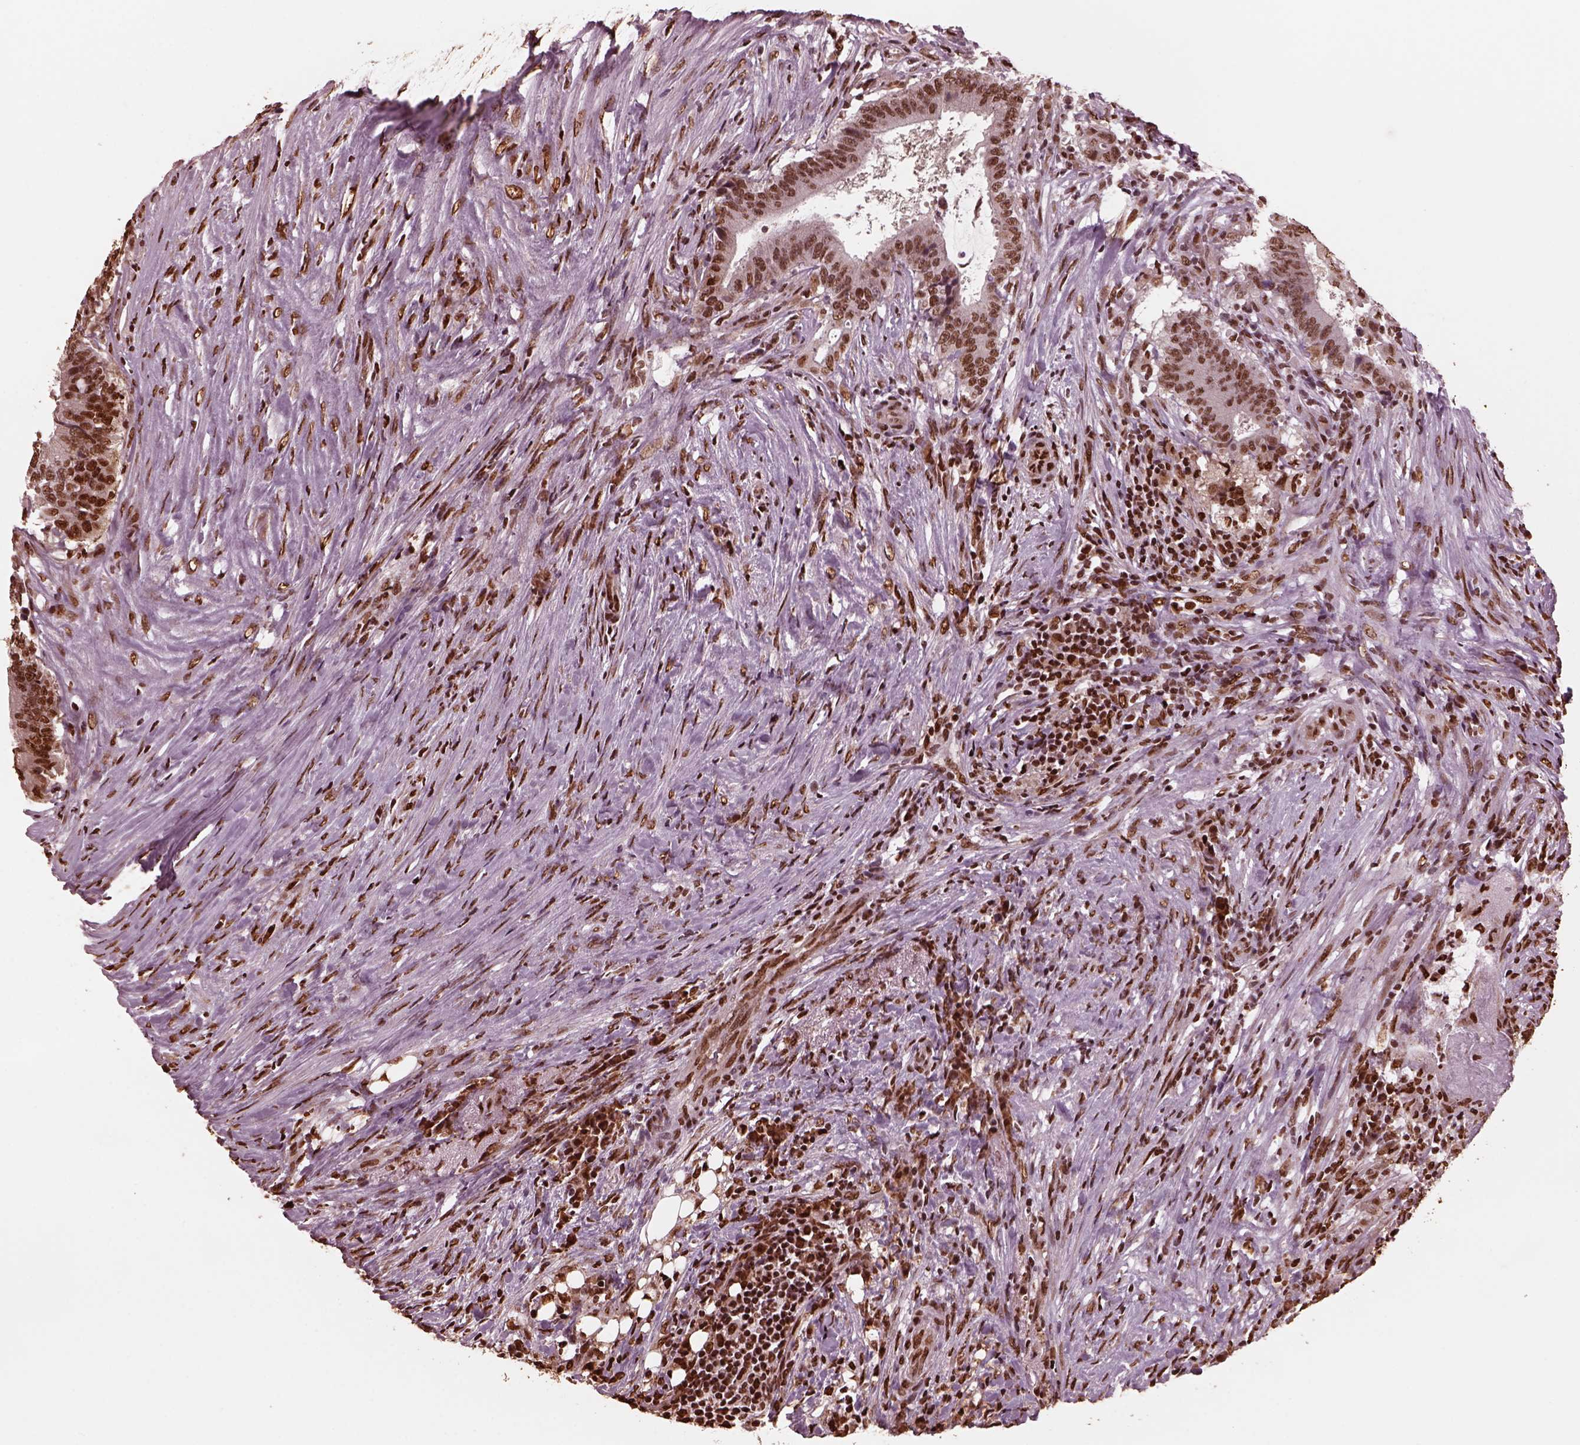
{"staining": {"intensity": "strong", "quantity": ">75%", "location": "nuclear"}, "tissue": "colorectal cancer", "cell_type": "Tumor cells", "image_type": "cancer", "snomed": [{"axis": "morphology", "description": "Adenocarcinoma, NOS"}, {"axis": "topography", "description": "Colon"}], "caption": "Tumor cells reveal strong nuclear staining in approximately >75% of cells in colorectal cancer (adenocarcinoma).", "gene": "NSD1", "patient": {"sex": "female", "age": 43}}